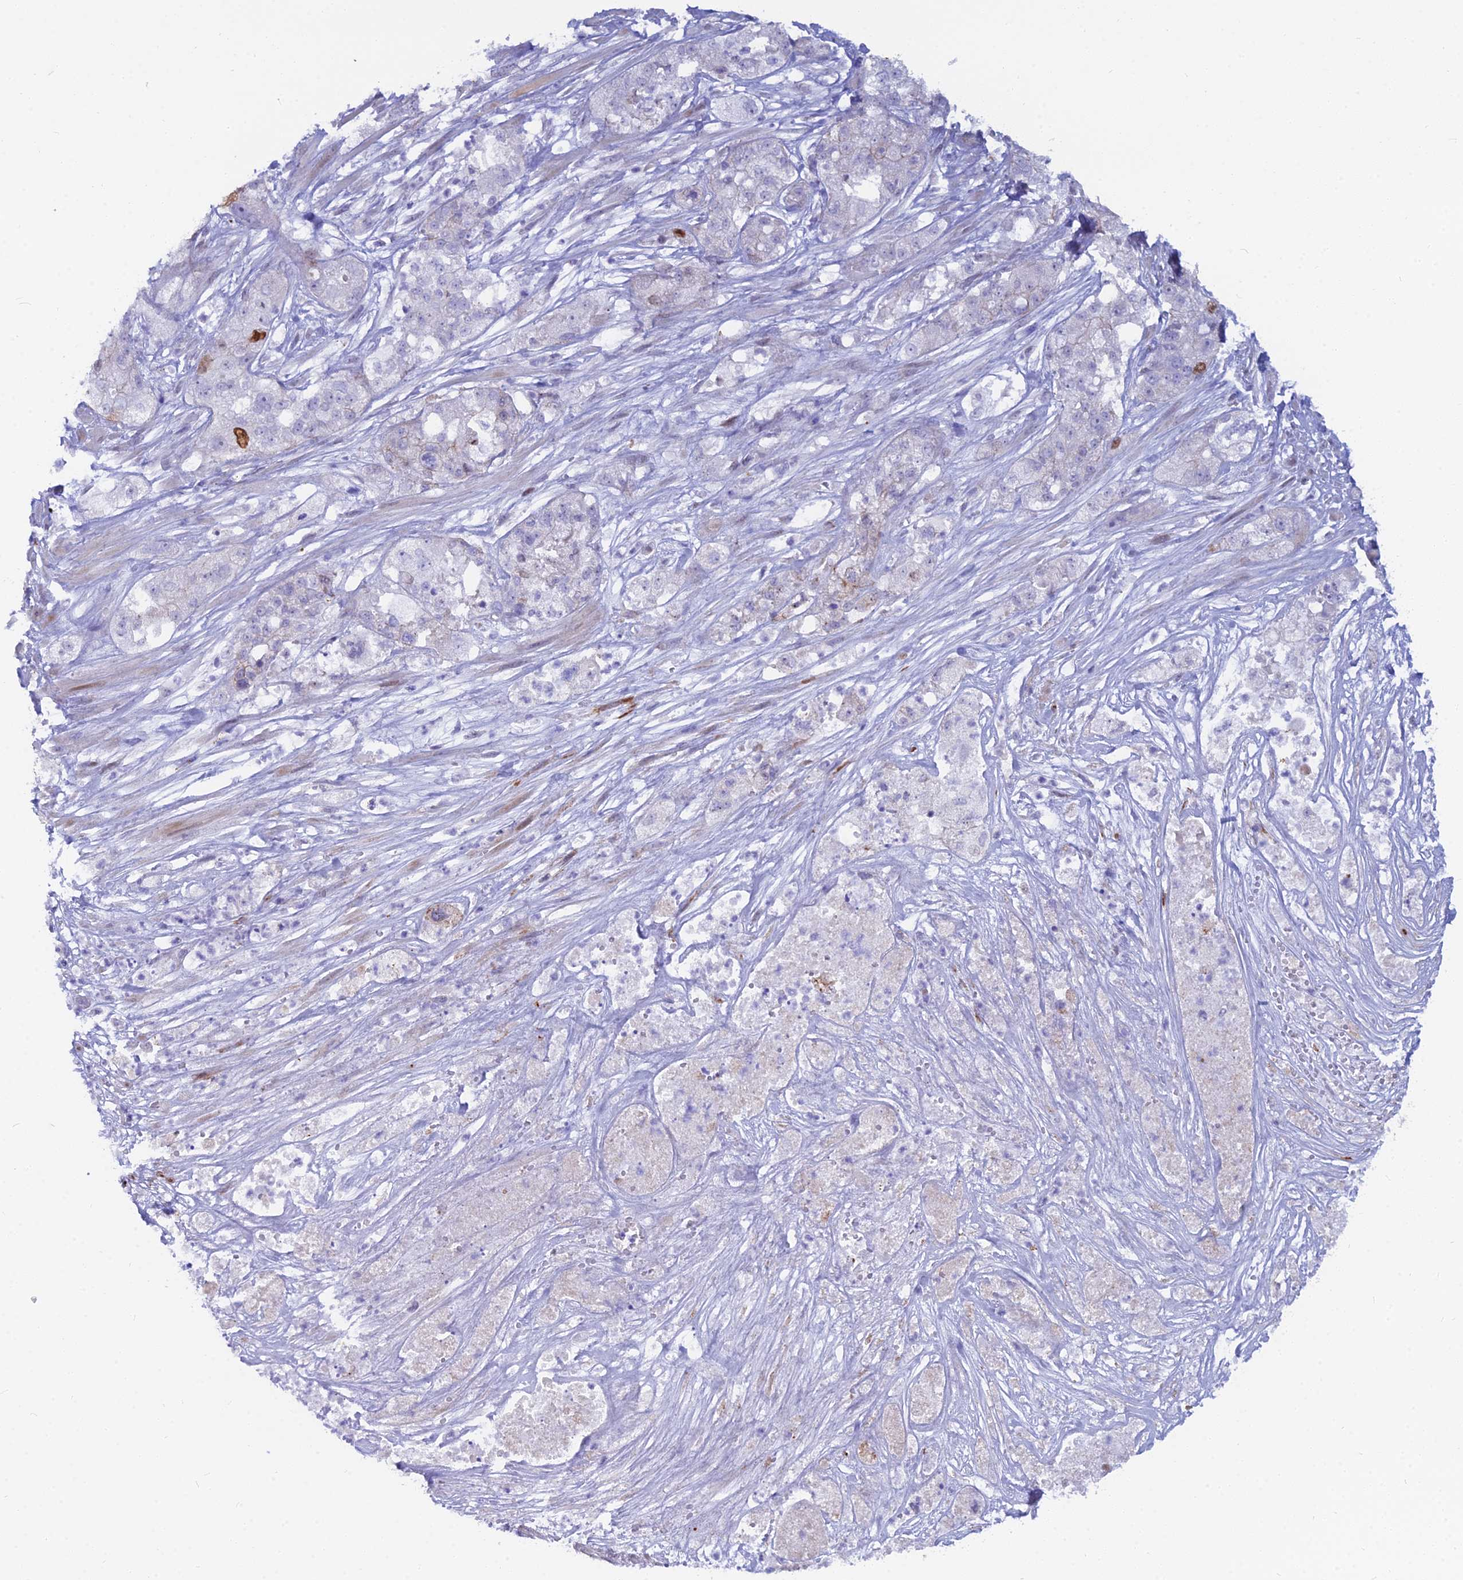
{"staining": {"intensity": "moderate", "quantity": "<25%", "location": "nuclear"}, "tissue": "pancreatic cancer", "cell_type": "Tumor cells", "image_type": "cancer", "snomed": [{"axis": "morphology", "description": "Adenocarcinoma, NOS"}, {"axis": "topography", "description": "Pancreas"}], "caption": "About <25% of tumor cells in human pancreatic cancer reveal moderate nuclear protein expression as visualized by brown immunohistochemical staining.", "gene": "NUSAP1", "patient": {"sex": "female", "age": 78}}